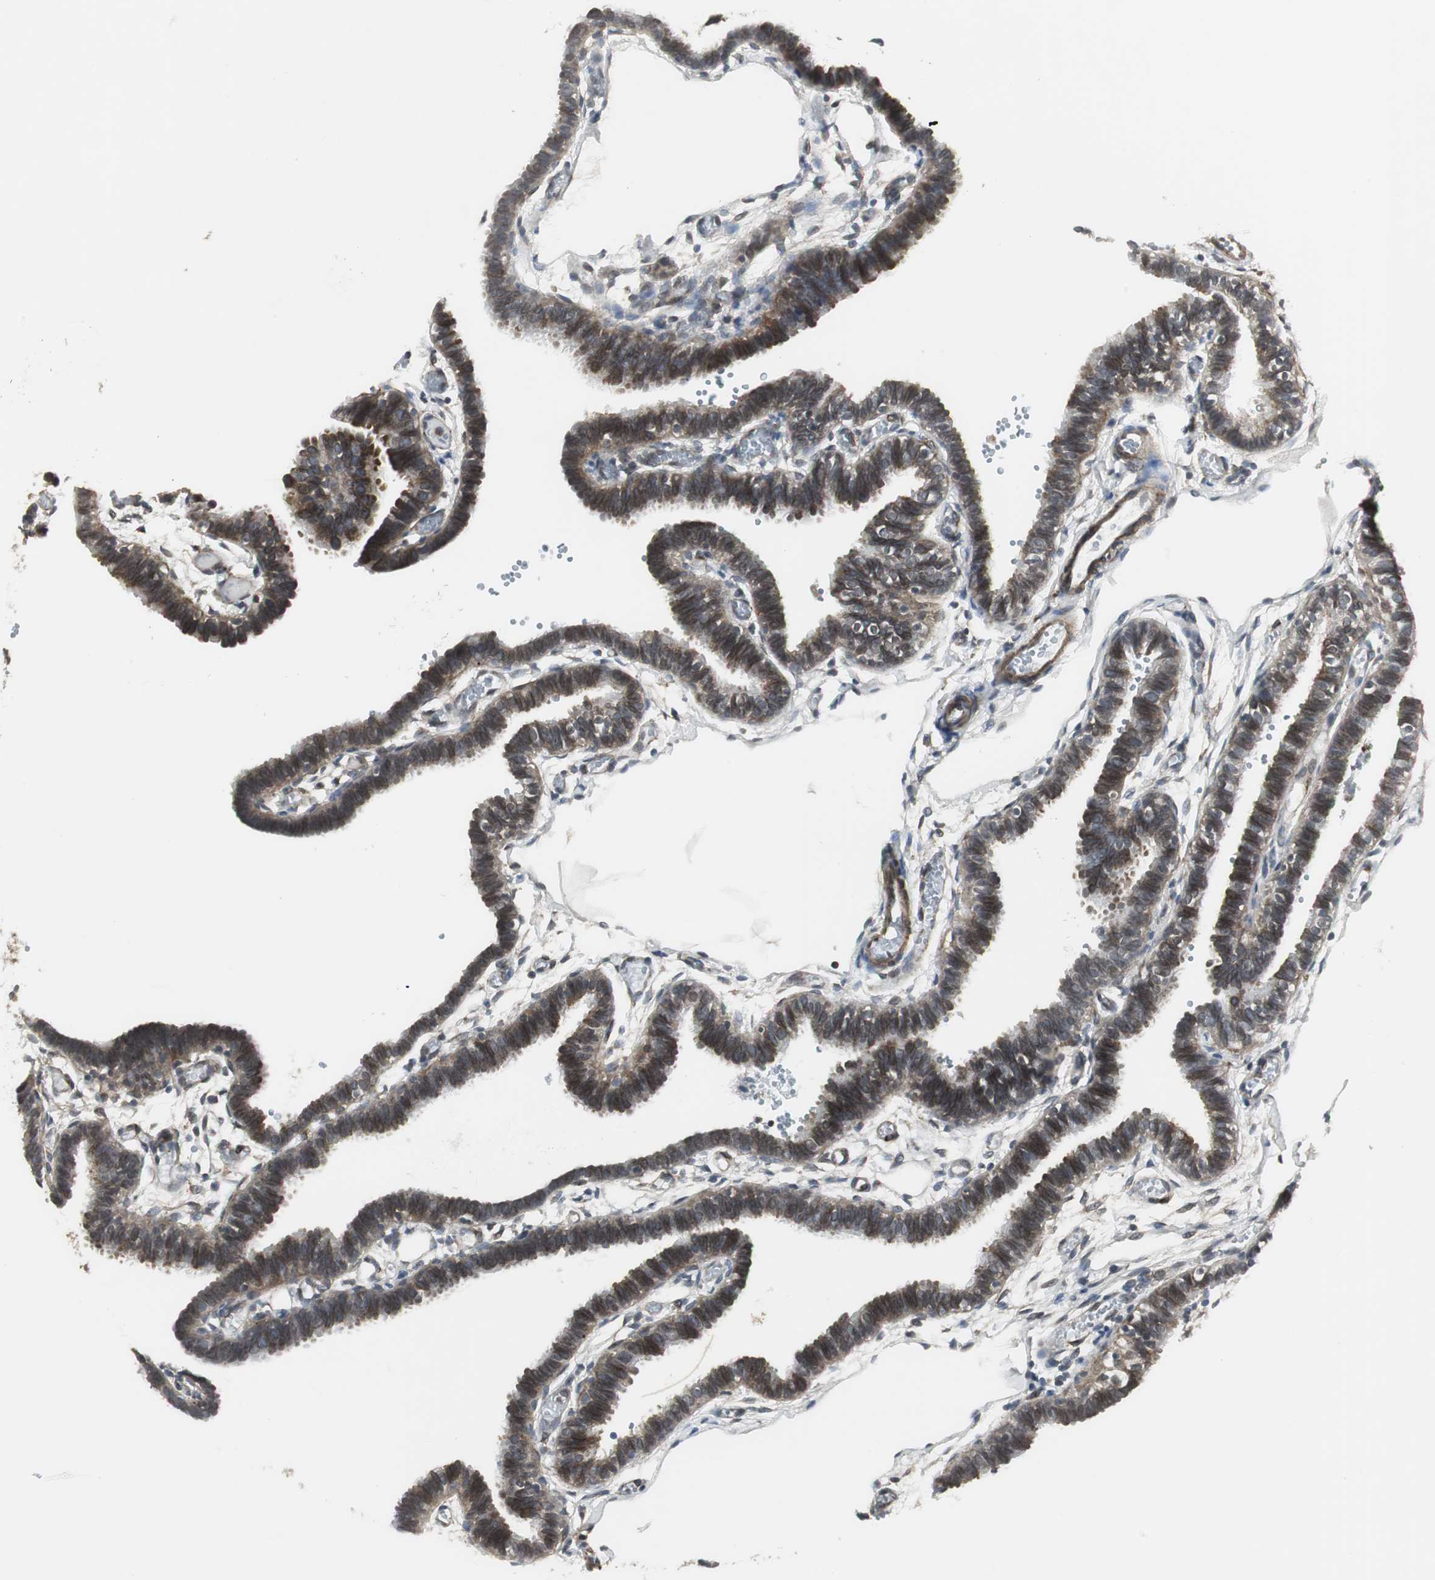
{"staining": {"intensity": "moderate", "quantity": "25%-75%", "location": "cytoplasmic/membranous,nuclear"}, "tissue": "fallopian tube", "cell_type": "Glandular cells", "image_type": "normal", "snomed": [{"axis": "morphology", "description": "Normal tissue, NOS"}, {"axis": "topography", "description": "Fallopian tube"}], "caption": "IHC (DAB) staining of benign human fallopian tube shows moderate cytoplasmic/membranous,nuclear protein expression in about 25%-75% of glandular cells.", "gene": "SCYL3", "patient": {"sex": "female", "age": 29}}